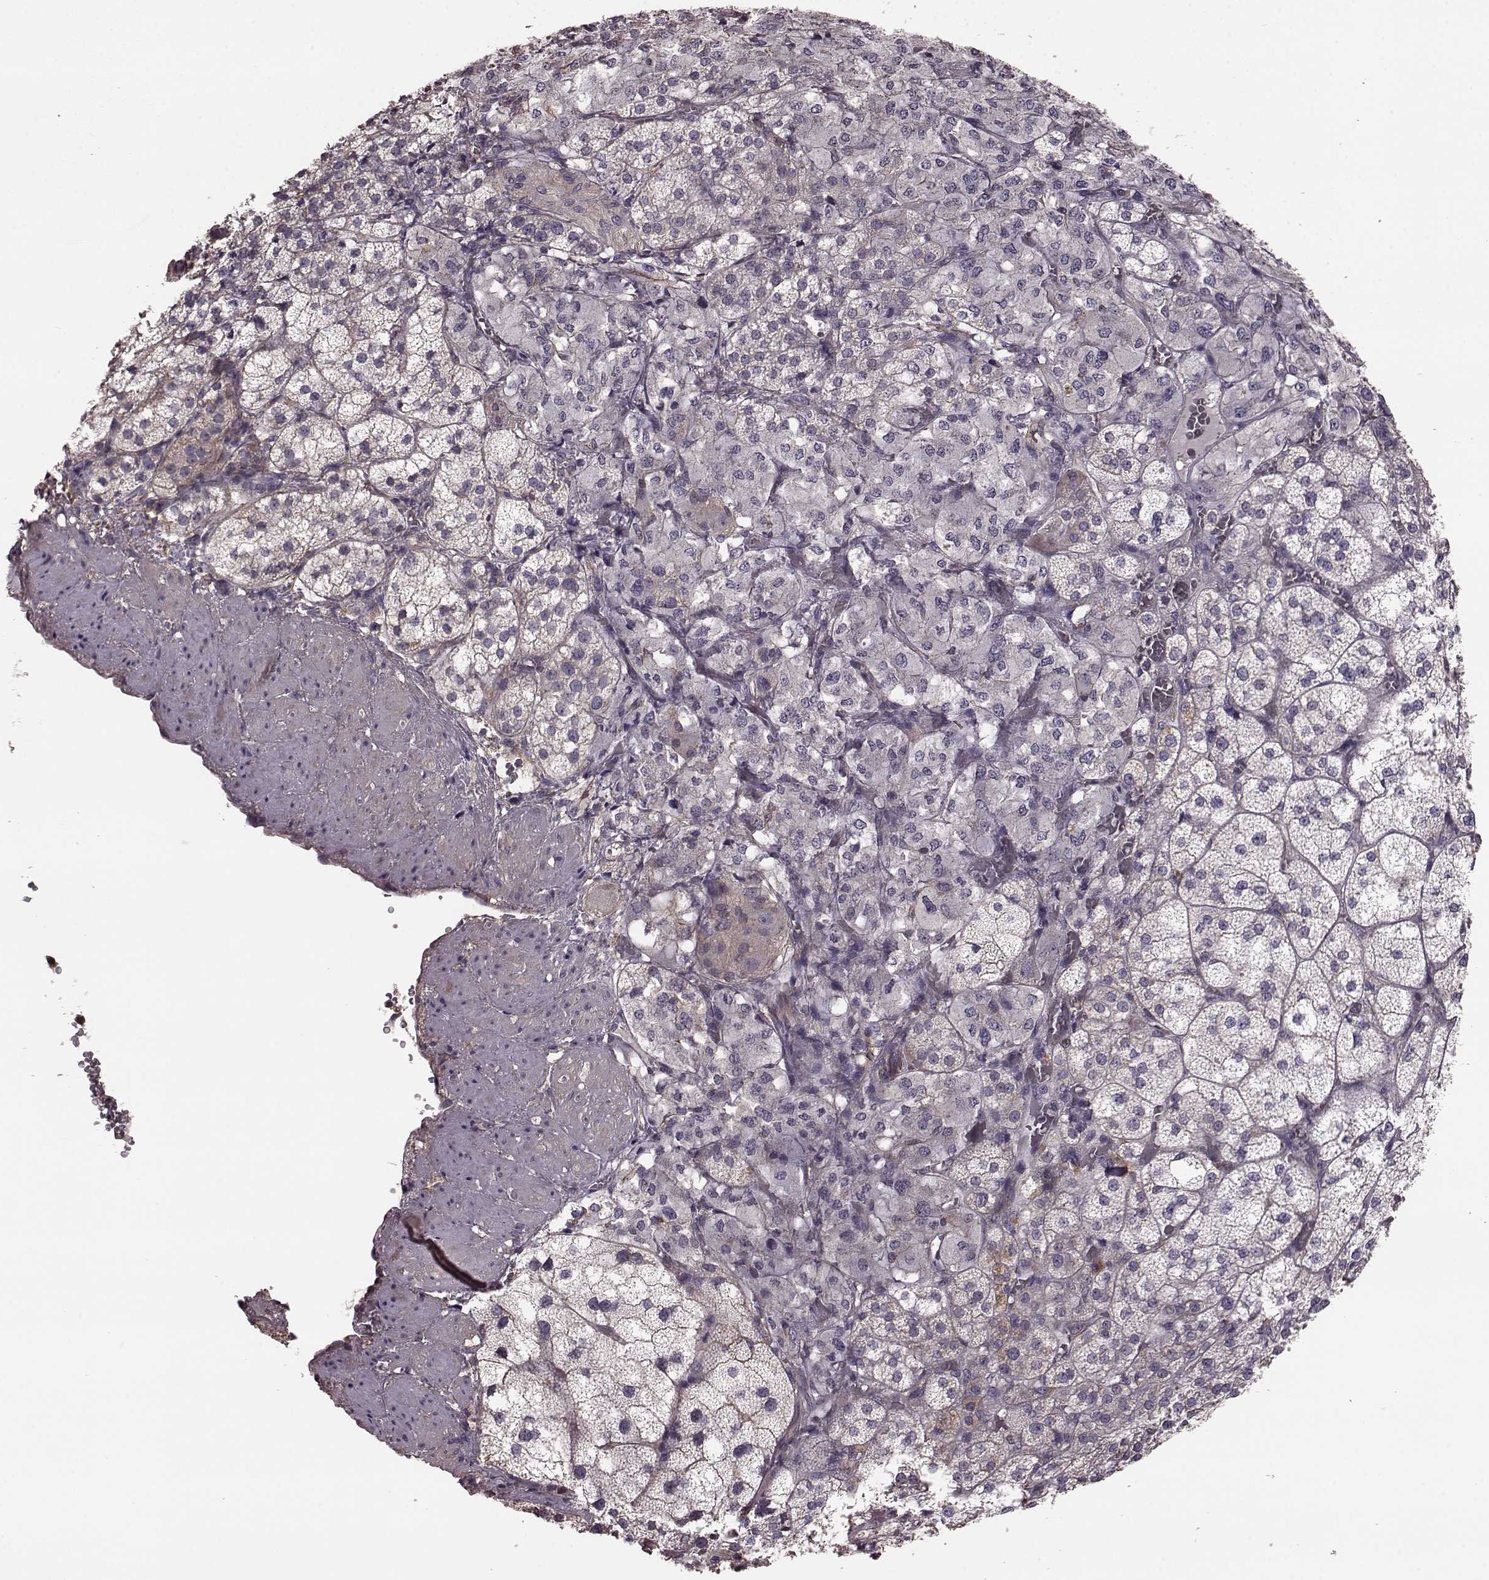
{"staining": {"intensity": "moderate", "quantity": "<25%", "location": "cytoplasmic/membranous"}, "tissue": "adrenal gland", "cell_type": "Glandular cells", "image_type": "normal", "snomed": [{"axis": "morphology", "description": "Normal tissue, NOS"}, {"axis": "topography", "description": "Adrenal gland"}], "caption": "Protein staining exhibits moderate cytoplasmic/membranous expression in about <25% of glandular cells in normal adrenal gland.", "gene": "NTF3", "patient": {"sex": "female", "age": 60}}